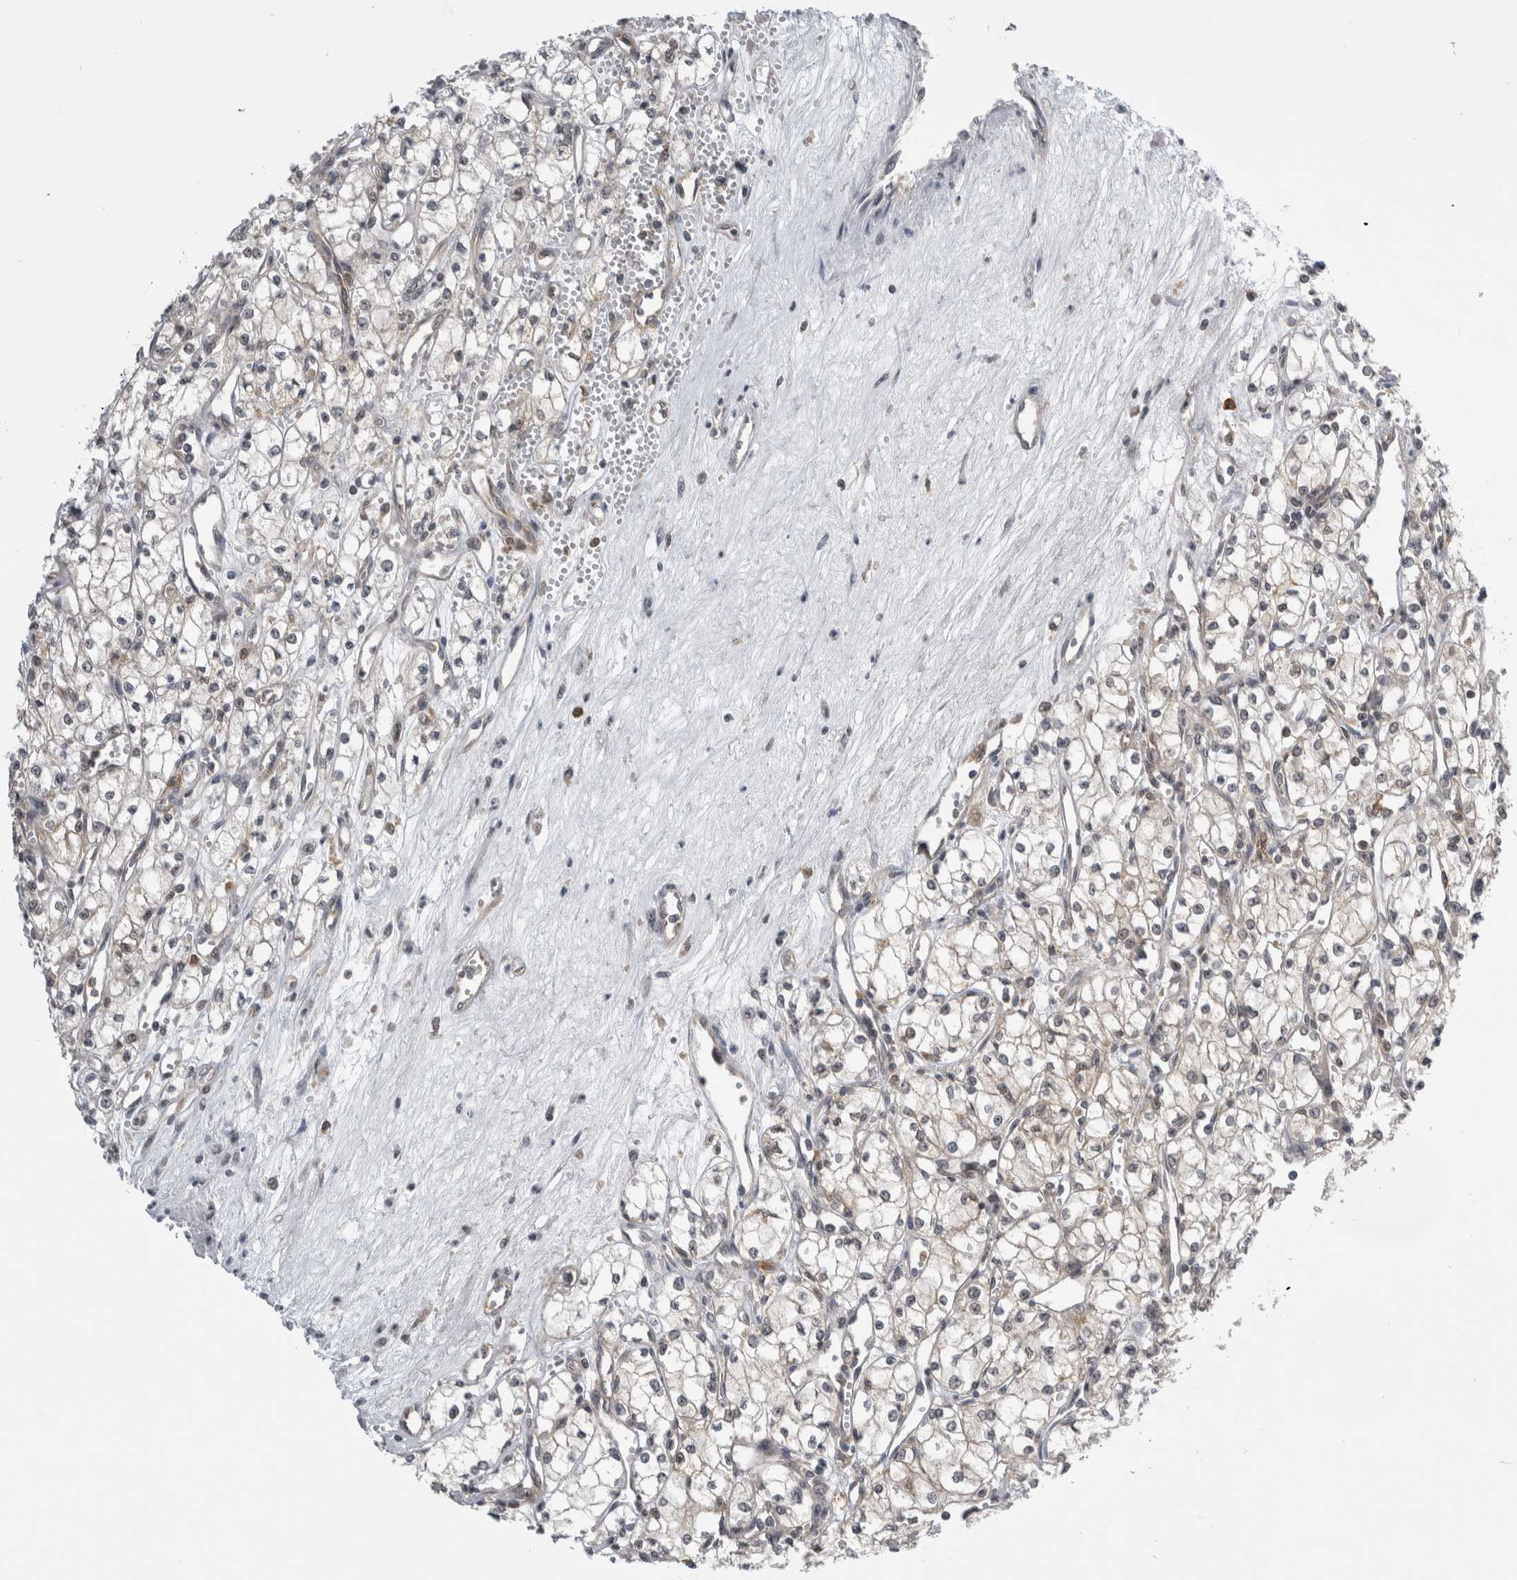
{"staining": {"intensity": "negative", "quantity": "none", "location": "none"}, "tissue": "renal cancer", "cell_type": "Tumor cells", "image_type": "cancer", "snomed": [{"axis": "morphology", "description": "Adenocarcinoma, NOS"}, {"axis": "topography", "description": "Kidney"}], "caption": "Renal adenocarcinoma was stained to show a protein in brown. There is no significant expression in tumor cells.", "gene": "CACYBP", "patient": {"sex": "male", "age": 59}}